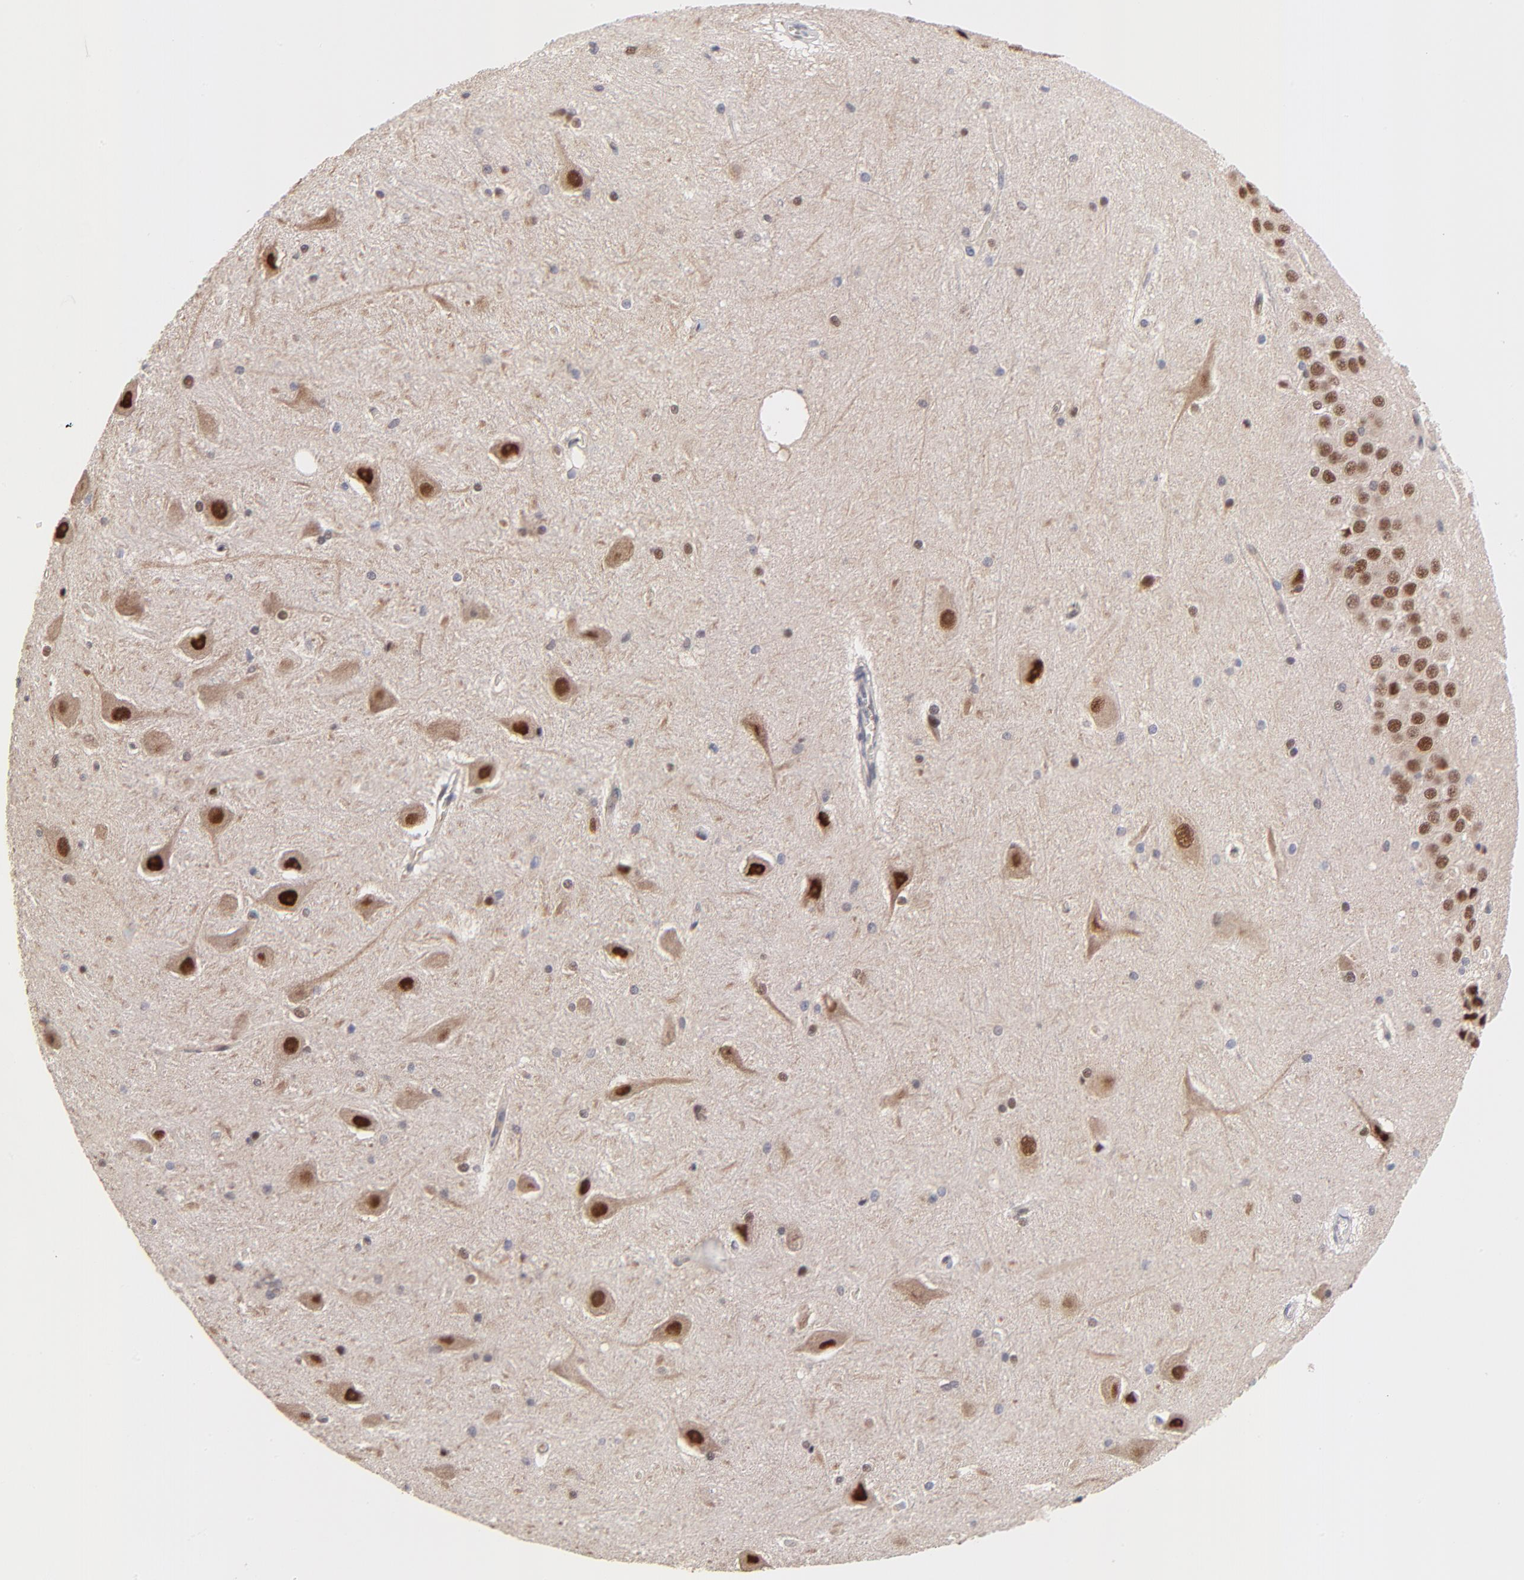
{"staining": {"intensity": "negative", "quantity": "none", "location": "none"}, "tissue": "hippocampus", "cell_type": "Glial cells", "image_type": "normal", "snomed": [{"axis": "morphology", "description": "Normal tissue, NOS"}, {"axis": "topography", "description": "Hippocampus"}], "caption": "High magnification brightfield microscopy of unremarkable hippocampus stained with DAB (brown) and counterstained with hematoxylin (blue): glial cells show no significant expression.", "gene": "PSMC4", "patient": {"sex": "female", "age": 19}}